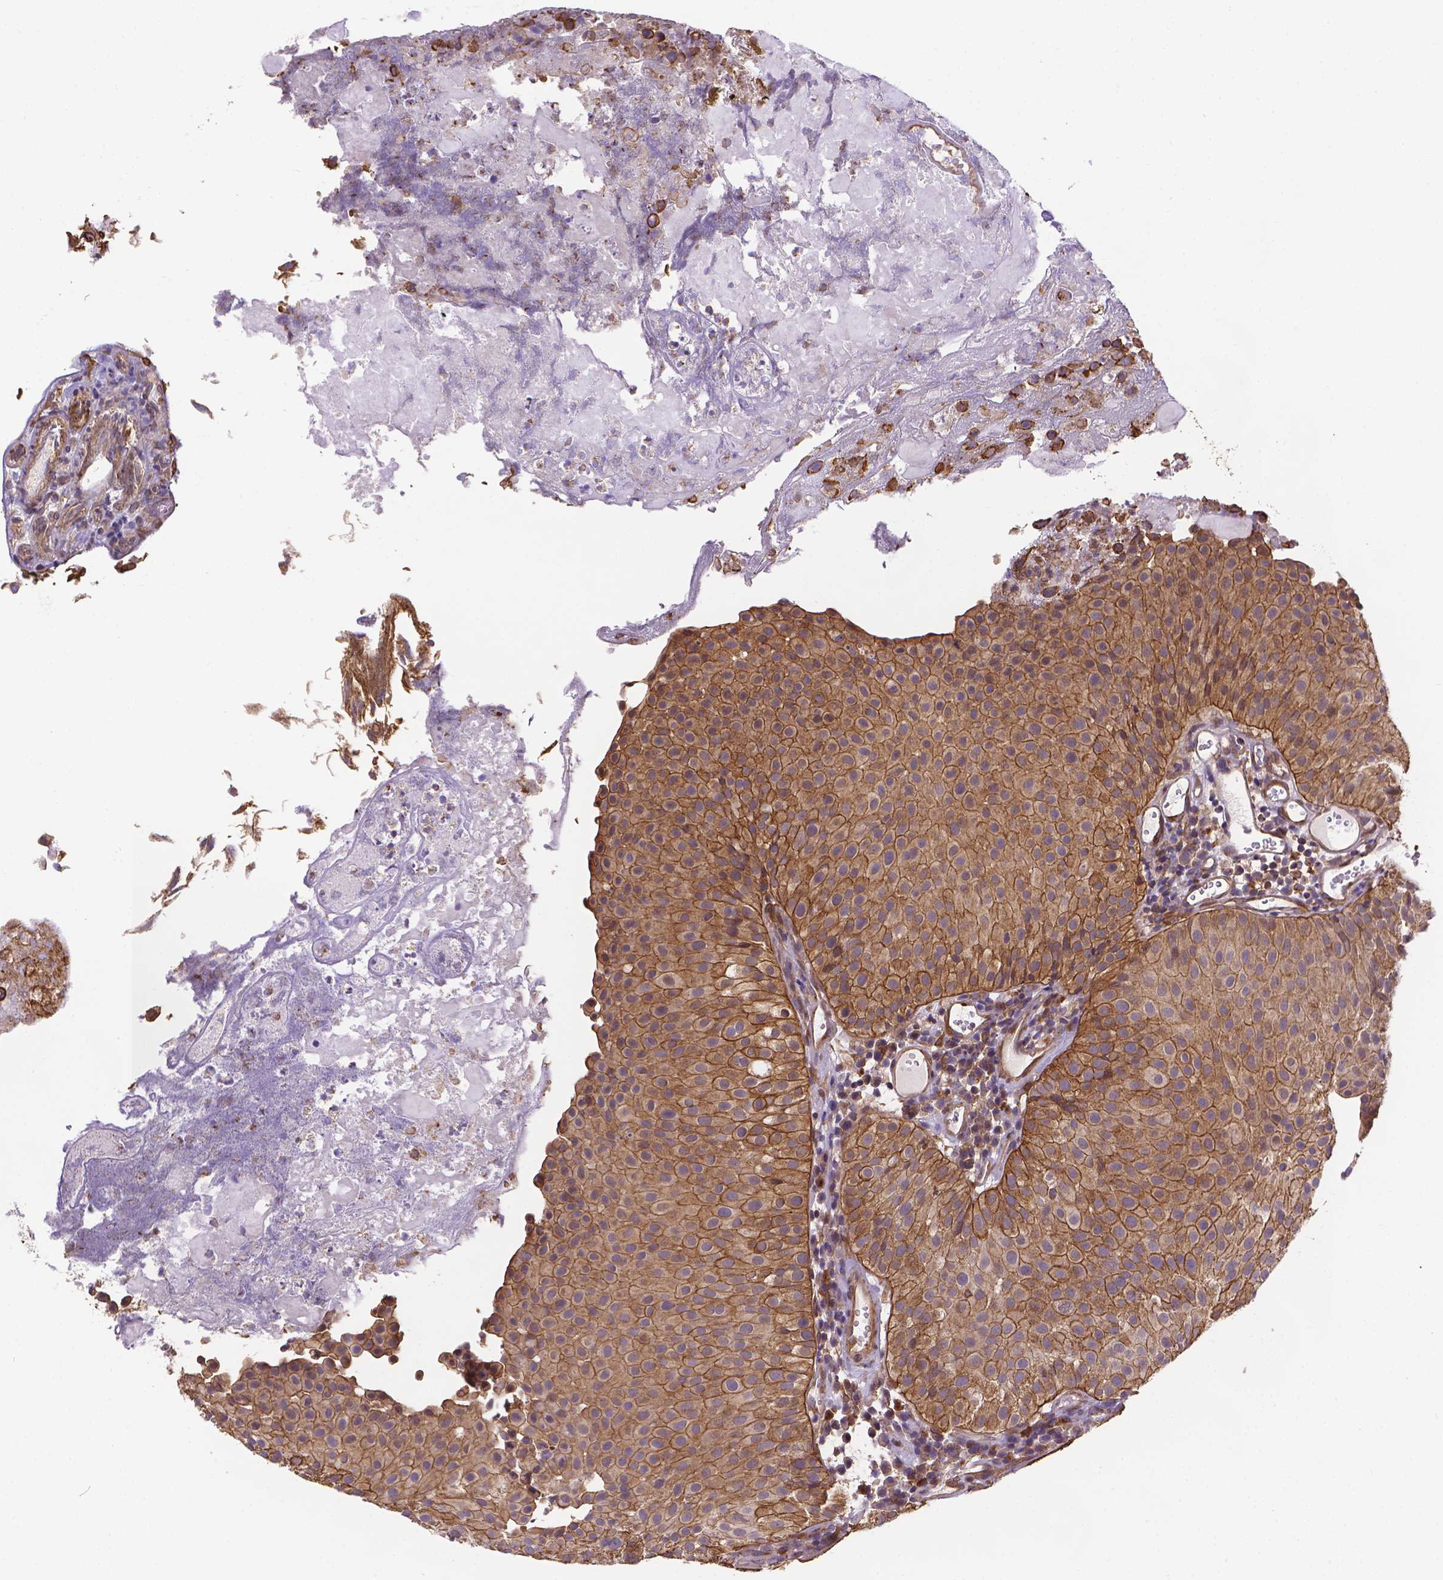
{"staining": {"intensity": "moderate", "quantity": ">75%", "location": "cytoplasmic/membranous"}, "tissue": "urothelial cancer", "cell_type": "Tumor cells", "image_type": "cancer", "snomed": [{"axis": "morphology", "description": "Urothelial carcinoma, Low grade"}, {"axis": "topography", "description": "Urinary bladder"}], "caption": "A micrograph of human urothelial carcinoma (low-grade) stained for a protein demonstrates moderate cytoplasmic/membranous brown staining in tumor cells.", "gene": "YAP1", "patient": {"sex": "female", "age": 87}}